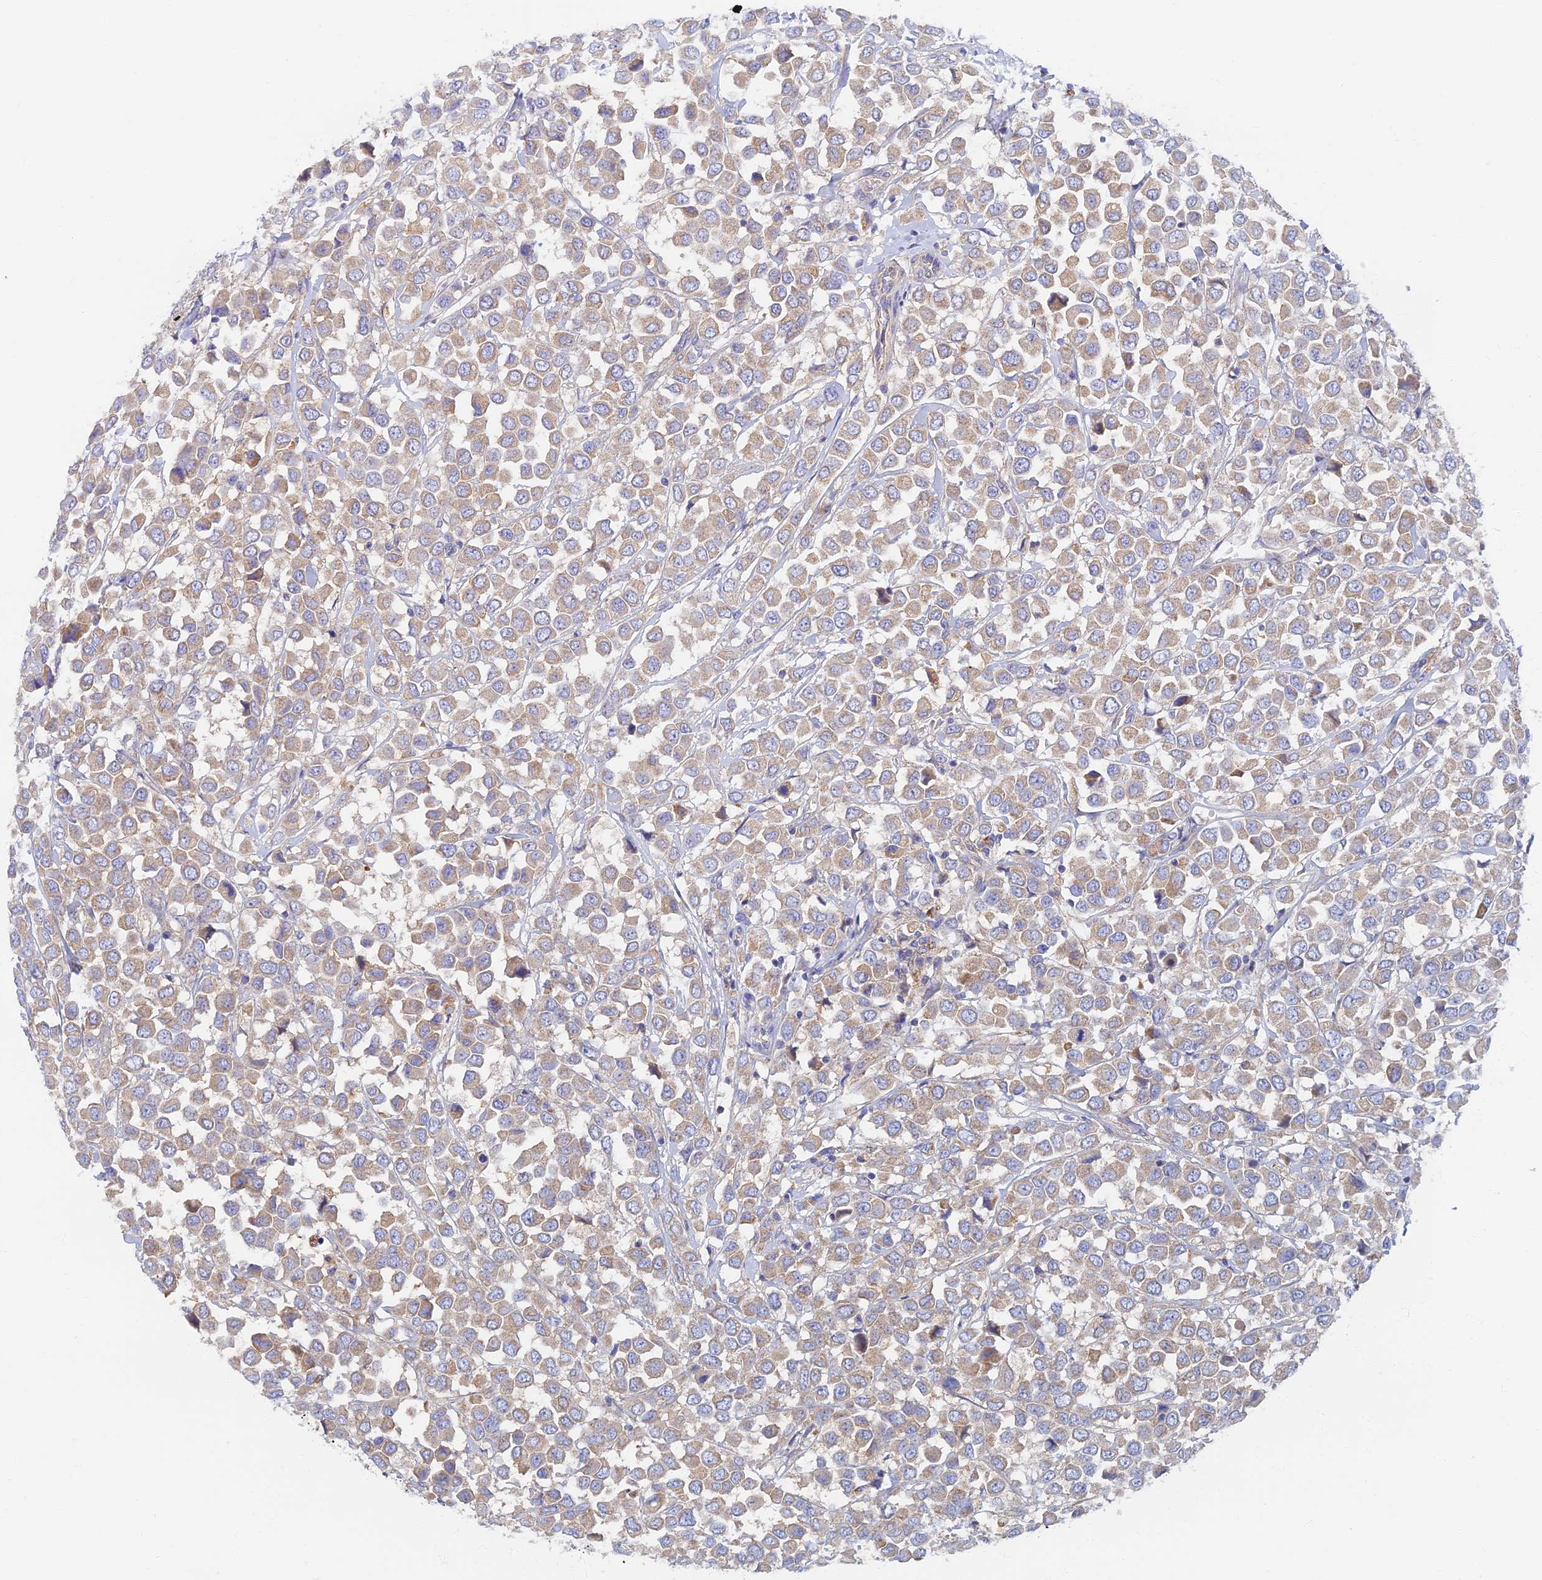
{"staining": {"intensity": "weak", "quantity": ">75%", "location": "cytoplasmic/membranous"}, "tissue": "breast cancer", "cell_type": "Tumor cells", "image_type": "cancer", "snomed": [{"axis": "morphology", "description": "Duct carcinoma"}, {"axis": "topography", "description": "Breast"}], "caption": "Immunohistochemical staining of intraductal carcinoma (breast) displays weak cytoplasmic/membranous protein expression in about >75% of tumor cells. Nuclei are stained in blue.", "gene": "TMEM44", "patient": {"sex": "female", "age": 61}}